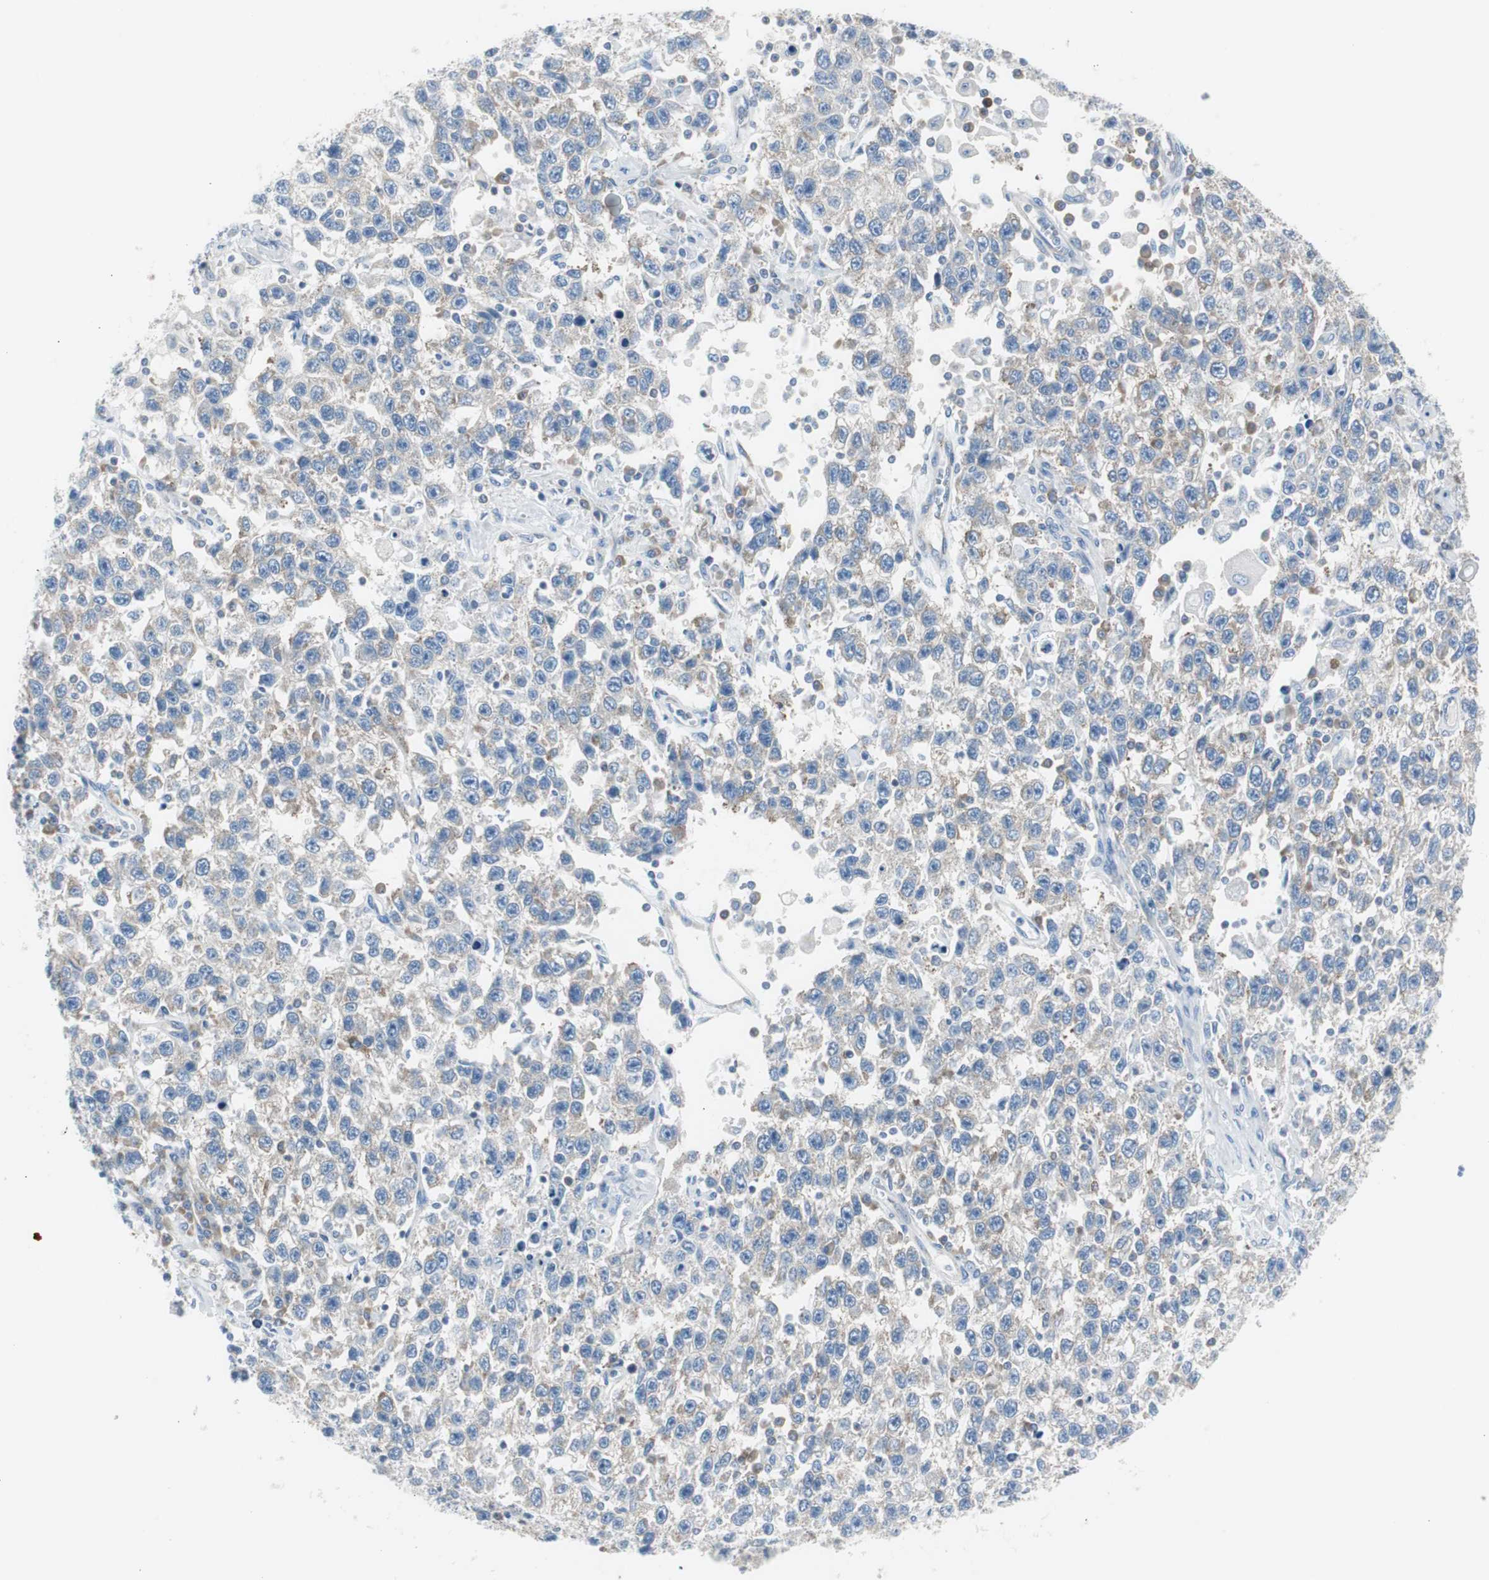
{"staining": {"intensity": "weak", "quantity": "<25%", "location": "cytoplasmic/membranous"}, "tissue": "testis cancer", "cell_type": "Tumor cells", "image_type": "cancer", "snomed": [{"axis": "morphology", "description": "Seminoma, NOS"}, {"axis": "topography", "description": "Testis"}], "caption": "This histopathology image is of testis seminoma stained with IHC to label a protein in brown with the nuclei are counter-stained blue. There is no staining in tumor cells. (DAB (3,3'-diaminobenzidine) immunohistochemistry (IHC), high magnification).", "gene": "RPS12", "patient": {"sex": "male", "age": 41}}